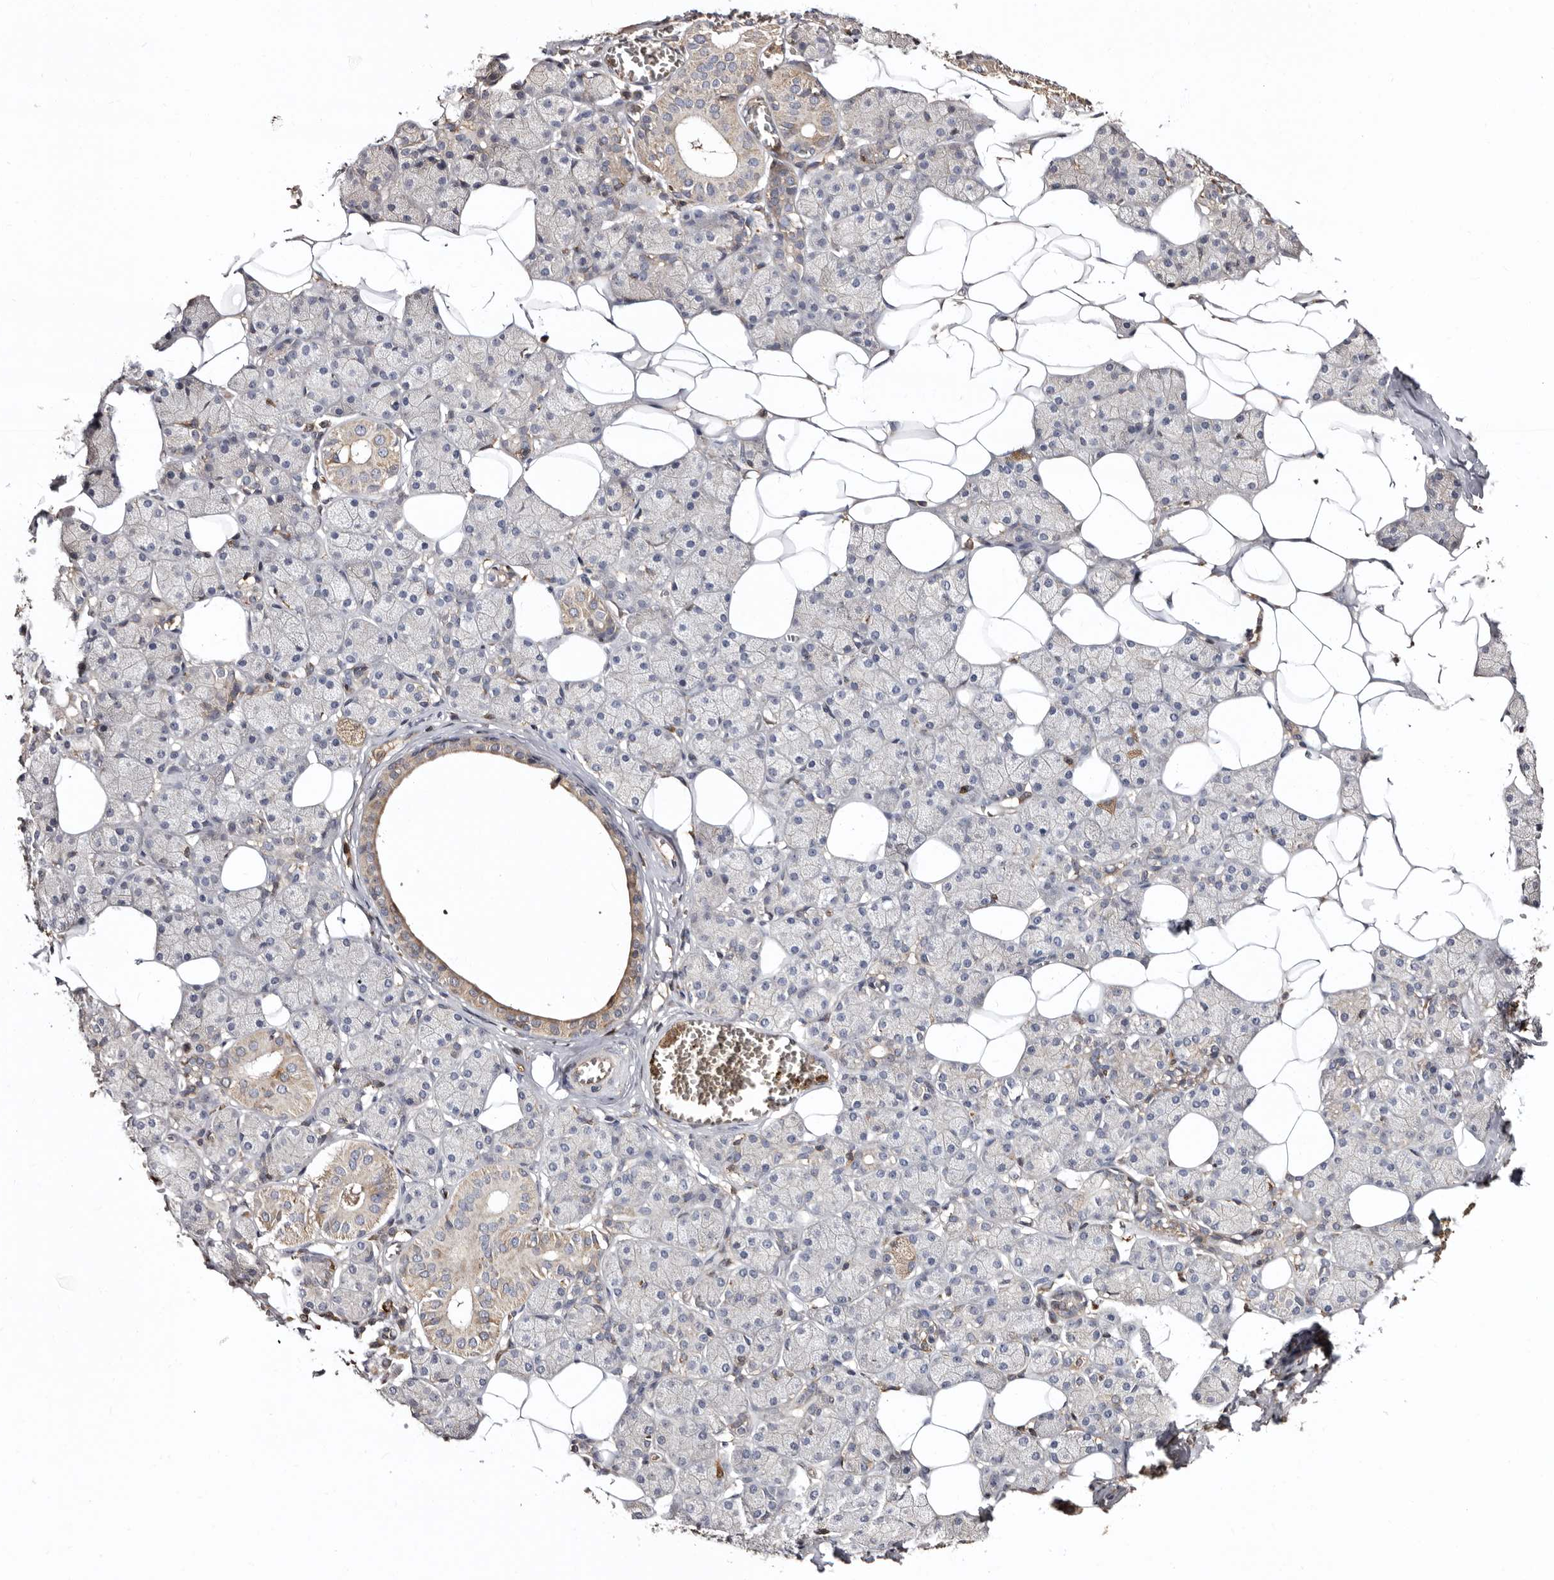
{"staining": {"intensity": "moderate", "quantity": "<25%", "location": "cytoplasmic/membranous"}, "tissue": "salivary gland", "cell_type": "Glandular cells", "image_type": "normal", "snomed": [{"axis": "morphology", "description": "Normal tissue, NOS"}, {"axis": "topography", "description": "Salivary gland"}], "caption": "Benign salivary gland shows moderate cytoplasmic/membranous positivity in approximately <25% of glandular cells.", "gene": "BAX", "patient": {"sex": "female", "age": 33}}